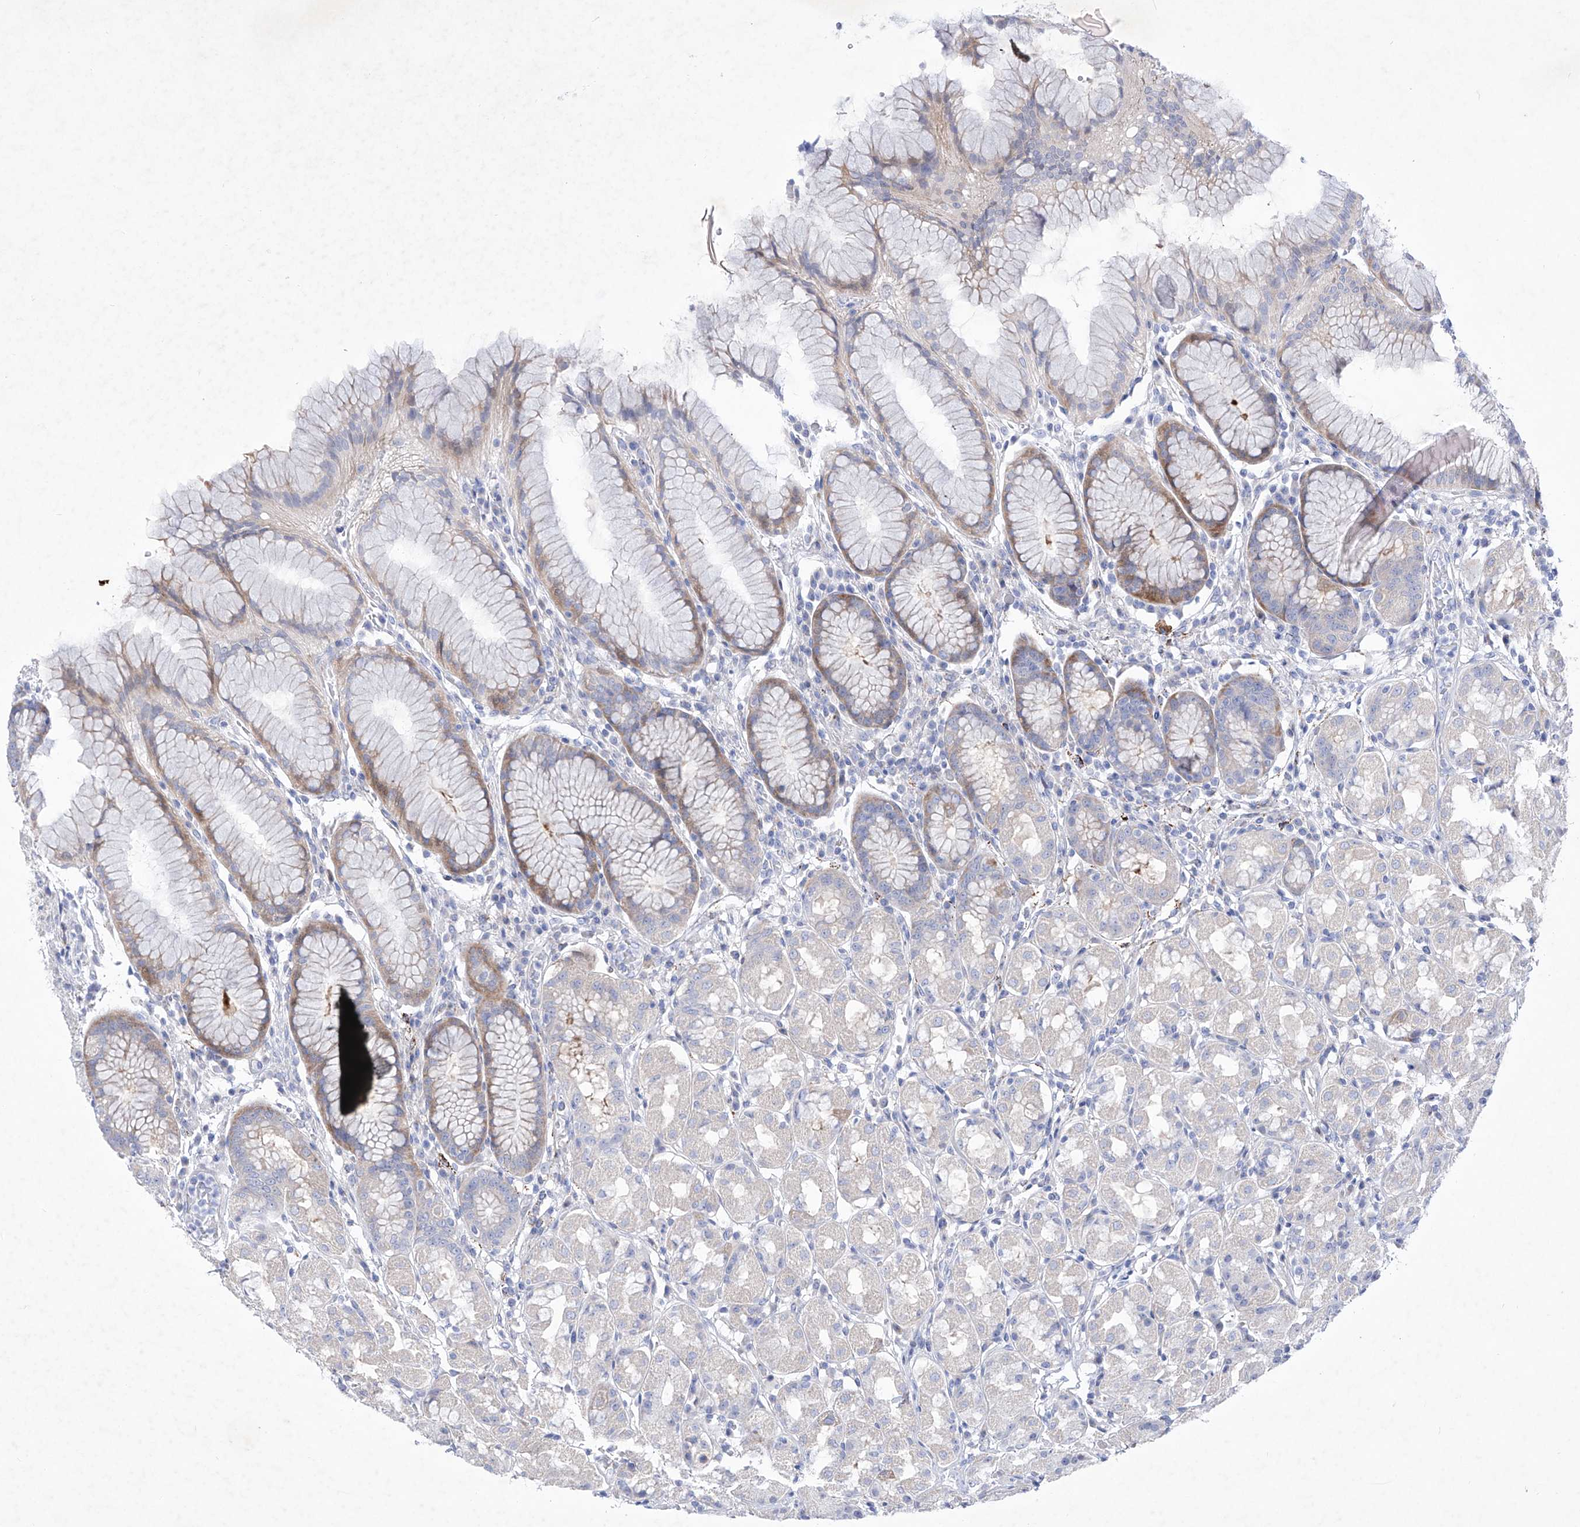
{"staining": {"intensity": "moderate", "quantity": "<25%", "location": "cytoplasmic/membranous"}, "tissue": "stomach", "cell_type": "Glandular cells", "image_type": "normal", "snomed": [{"axis": "morphology", "description": "Normal tissue, NOS"}, {"axis": "topography", "description": "Stomach, lower"}], "caption": "DAB (3,3'-diaminobenzidine) immunohistochemical staining of benign stomach demonstrates moderate cytoplasmic/membranous protein positivity in approximately <25% of glandular cells.", "gene": "C1orf87", "patient": {"sex": "female", "age": 56}}